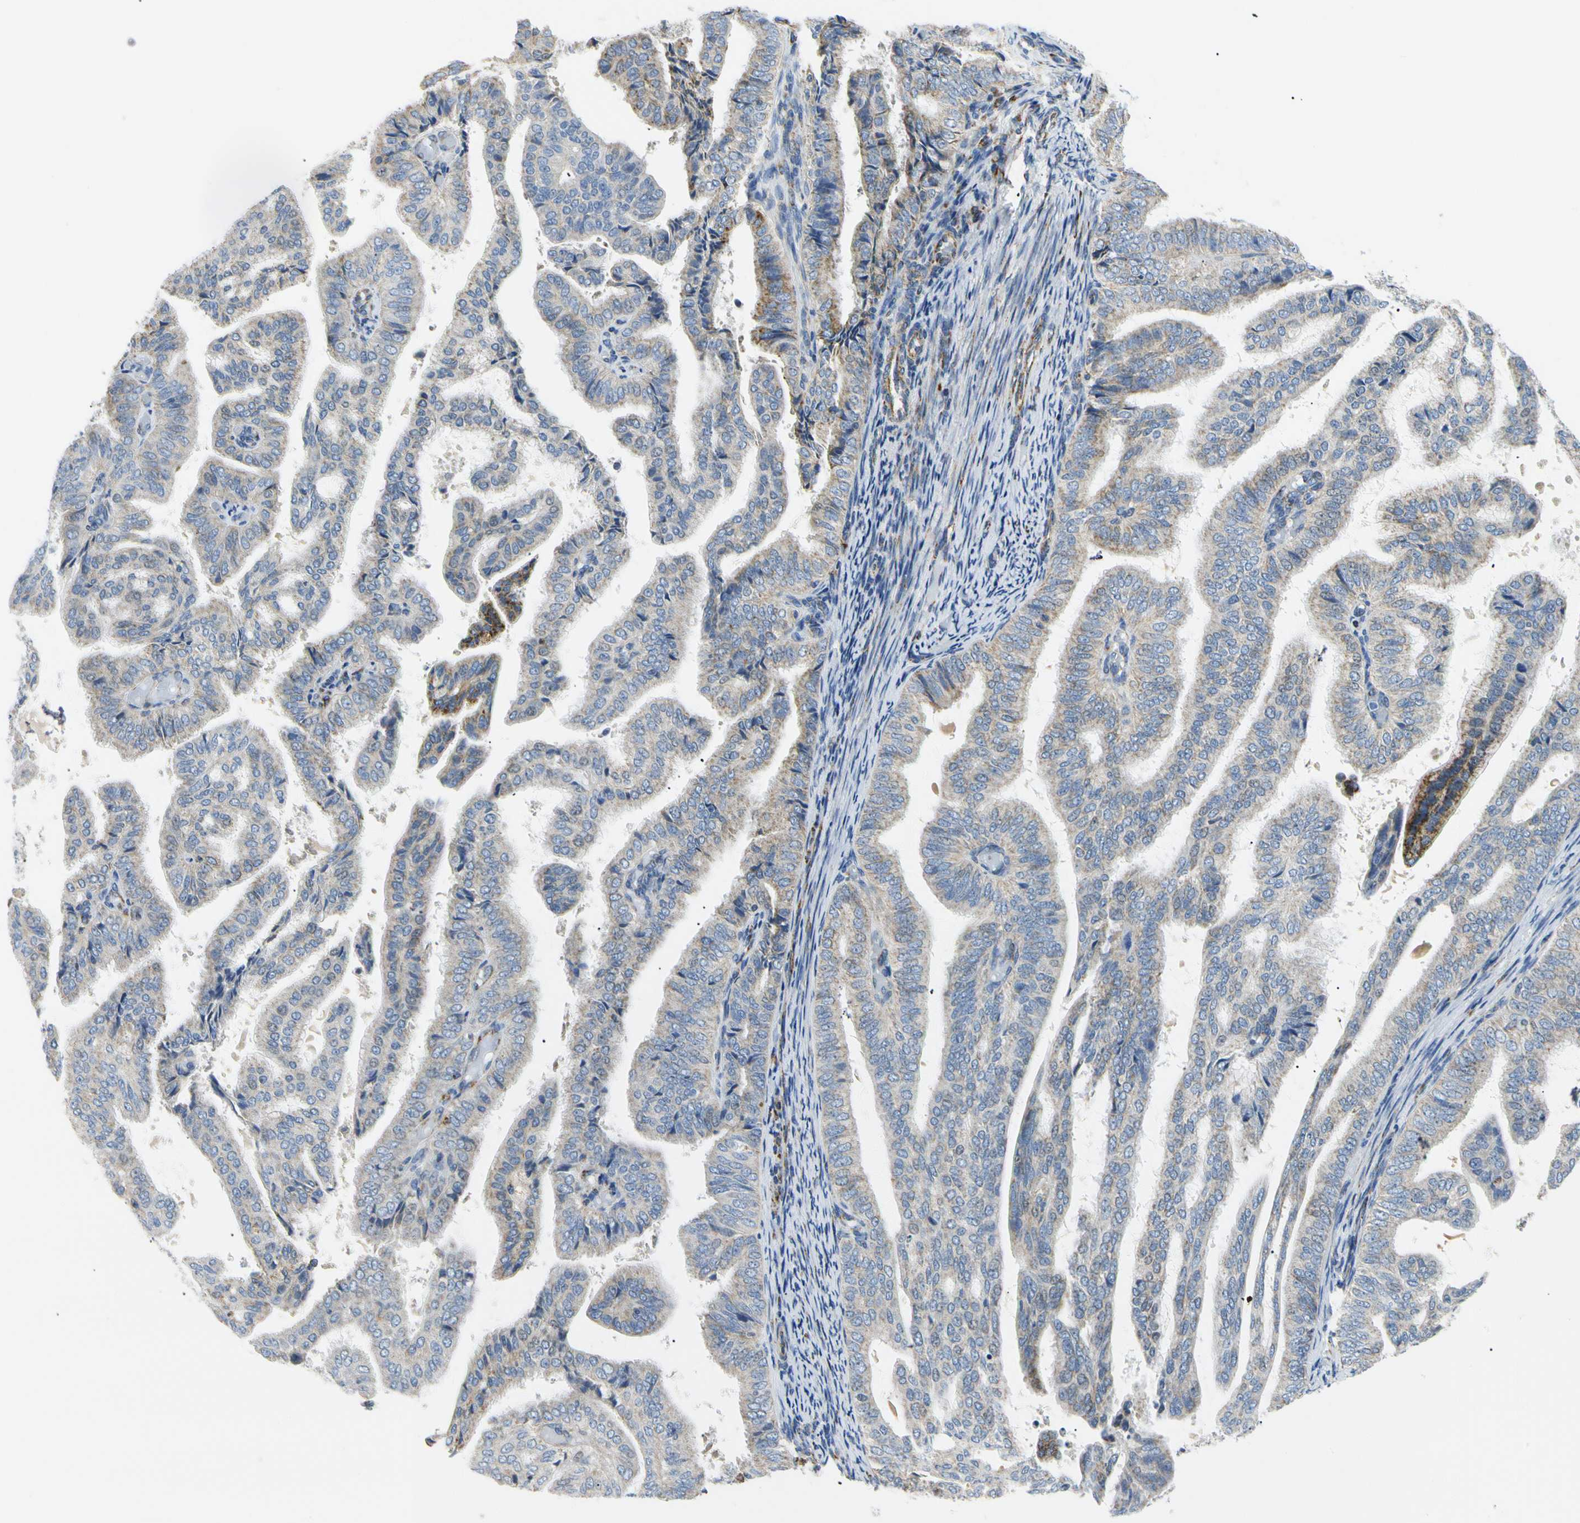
{"staining": {"intensity": "moderate", "quantity": "25%-75%", "location": "cytoplasmic/membranous"}, "tissue": "endometrial cancer", "cell_type": "Tumor cells", "image_type": "cancer", "snomed": [{"axis": "morphology", "description": "Adenocarcinoma, NOS"}, {"axis": "topography", "description": "Endometrium"}], "caption": "The image demonstrates a brown stain indicating the presence of a protein in the cytoplasmic/membranous of tumor cells in endometrial cancer (adenocarcinoma). The staining was performed using DAB to visualize the protein expression in brown, while the nuclei were stained in blue with hematoxylin (Magnification: 20x).", "gene": "ACAT1", "patient": {"sex": "female", "age": 58}}